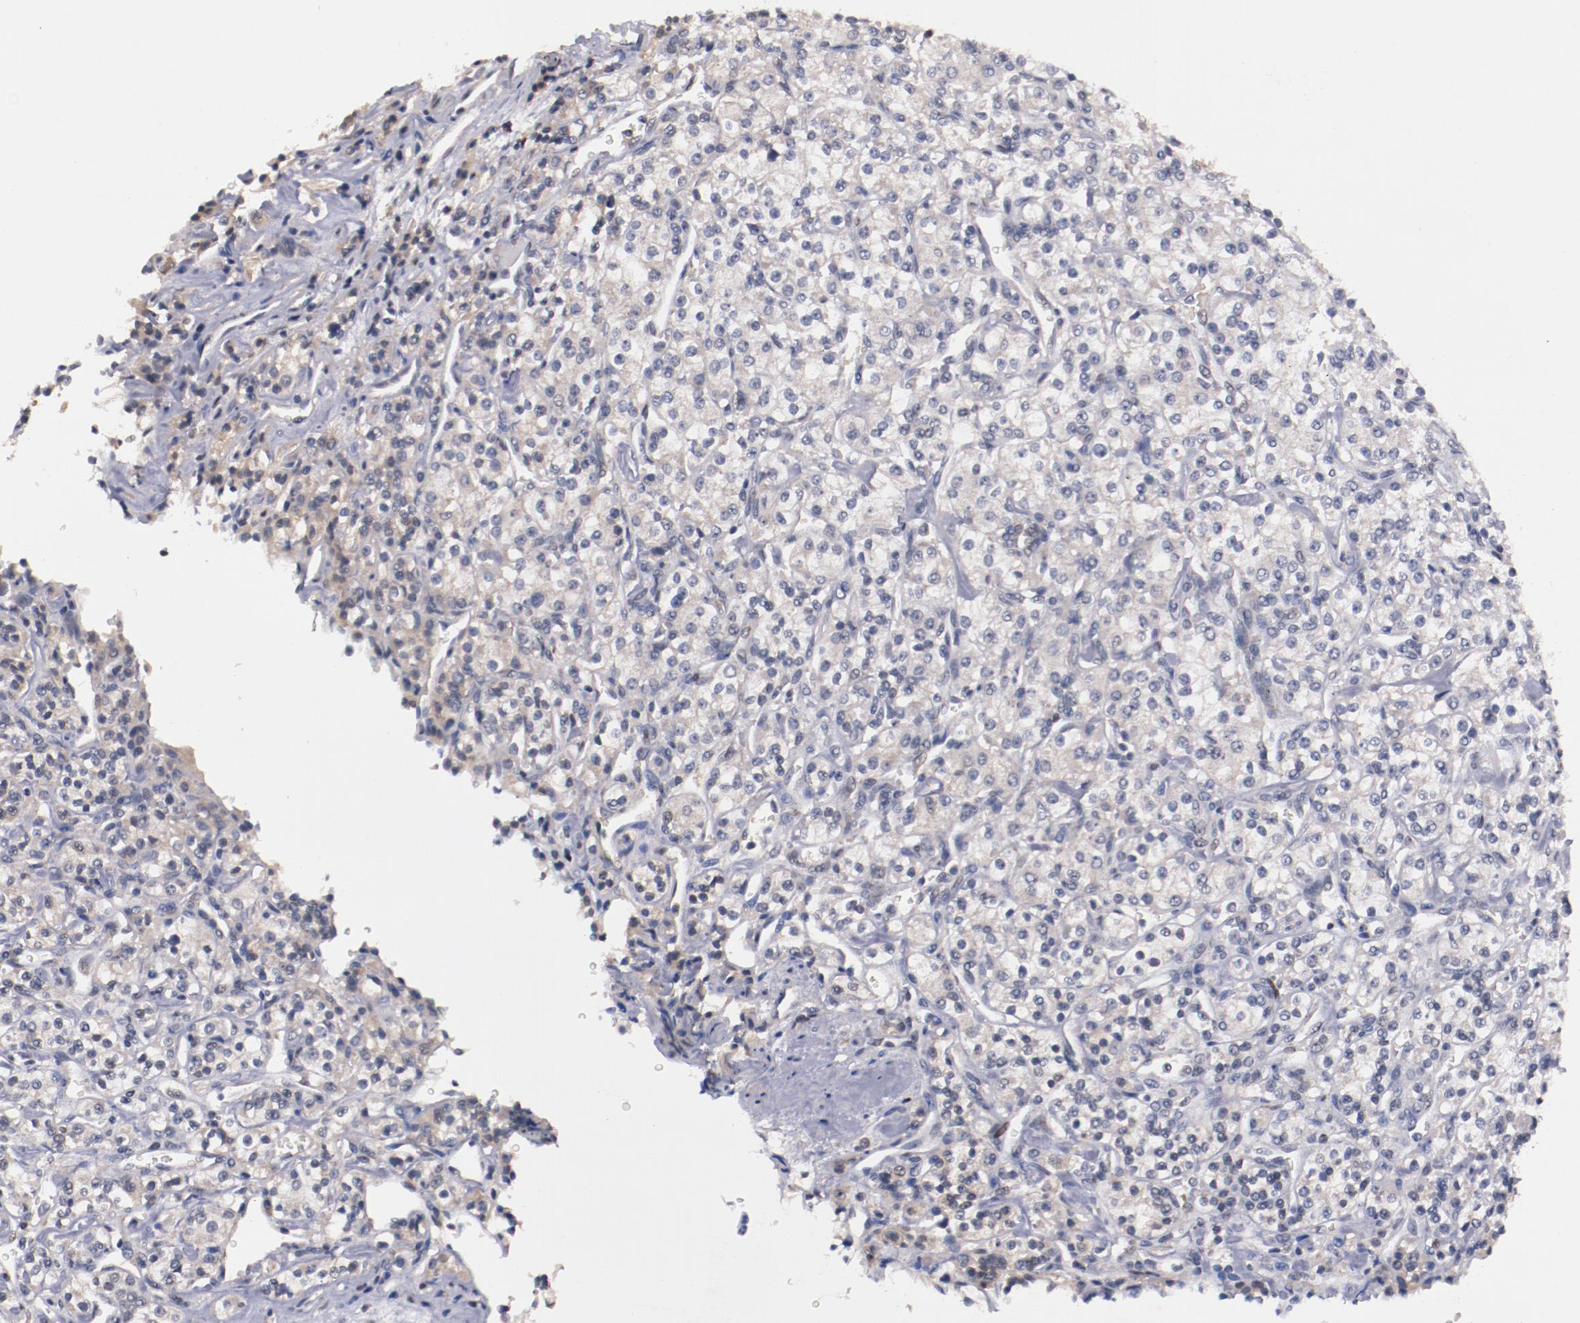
{"staining": {"intensity": "weak", "quantity": "25%-75%", "location": "cytoplasmic/membranous"}, "tissue": "renal cancer", "cell_type": "Tumor cells", "image_type": "cancer", "snomed": [{"axis": "morphology", "description": "Adenocarcinoma, NOS"}, {"axis": "topography", "description": "Kidney"}], "caption": "Protein expression analysis of human adenocarcinoma (renal) reveals weak cytoplasmic/membranous positivity in approximately 25%-75% of tumor cells. (IHC, brightfield microscopy, high magnification).", "gene": "FAM81A", "patient": {"sex": "male", "age": 77}}